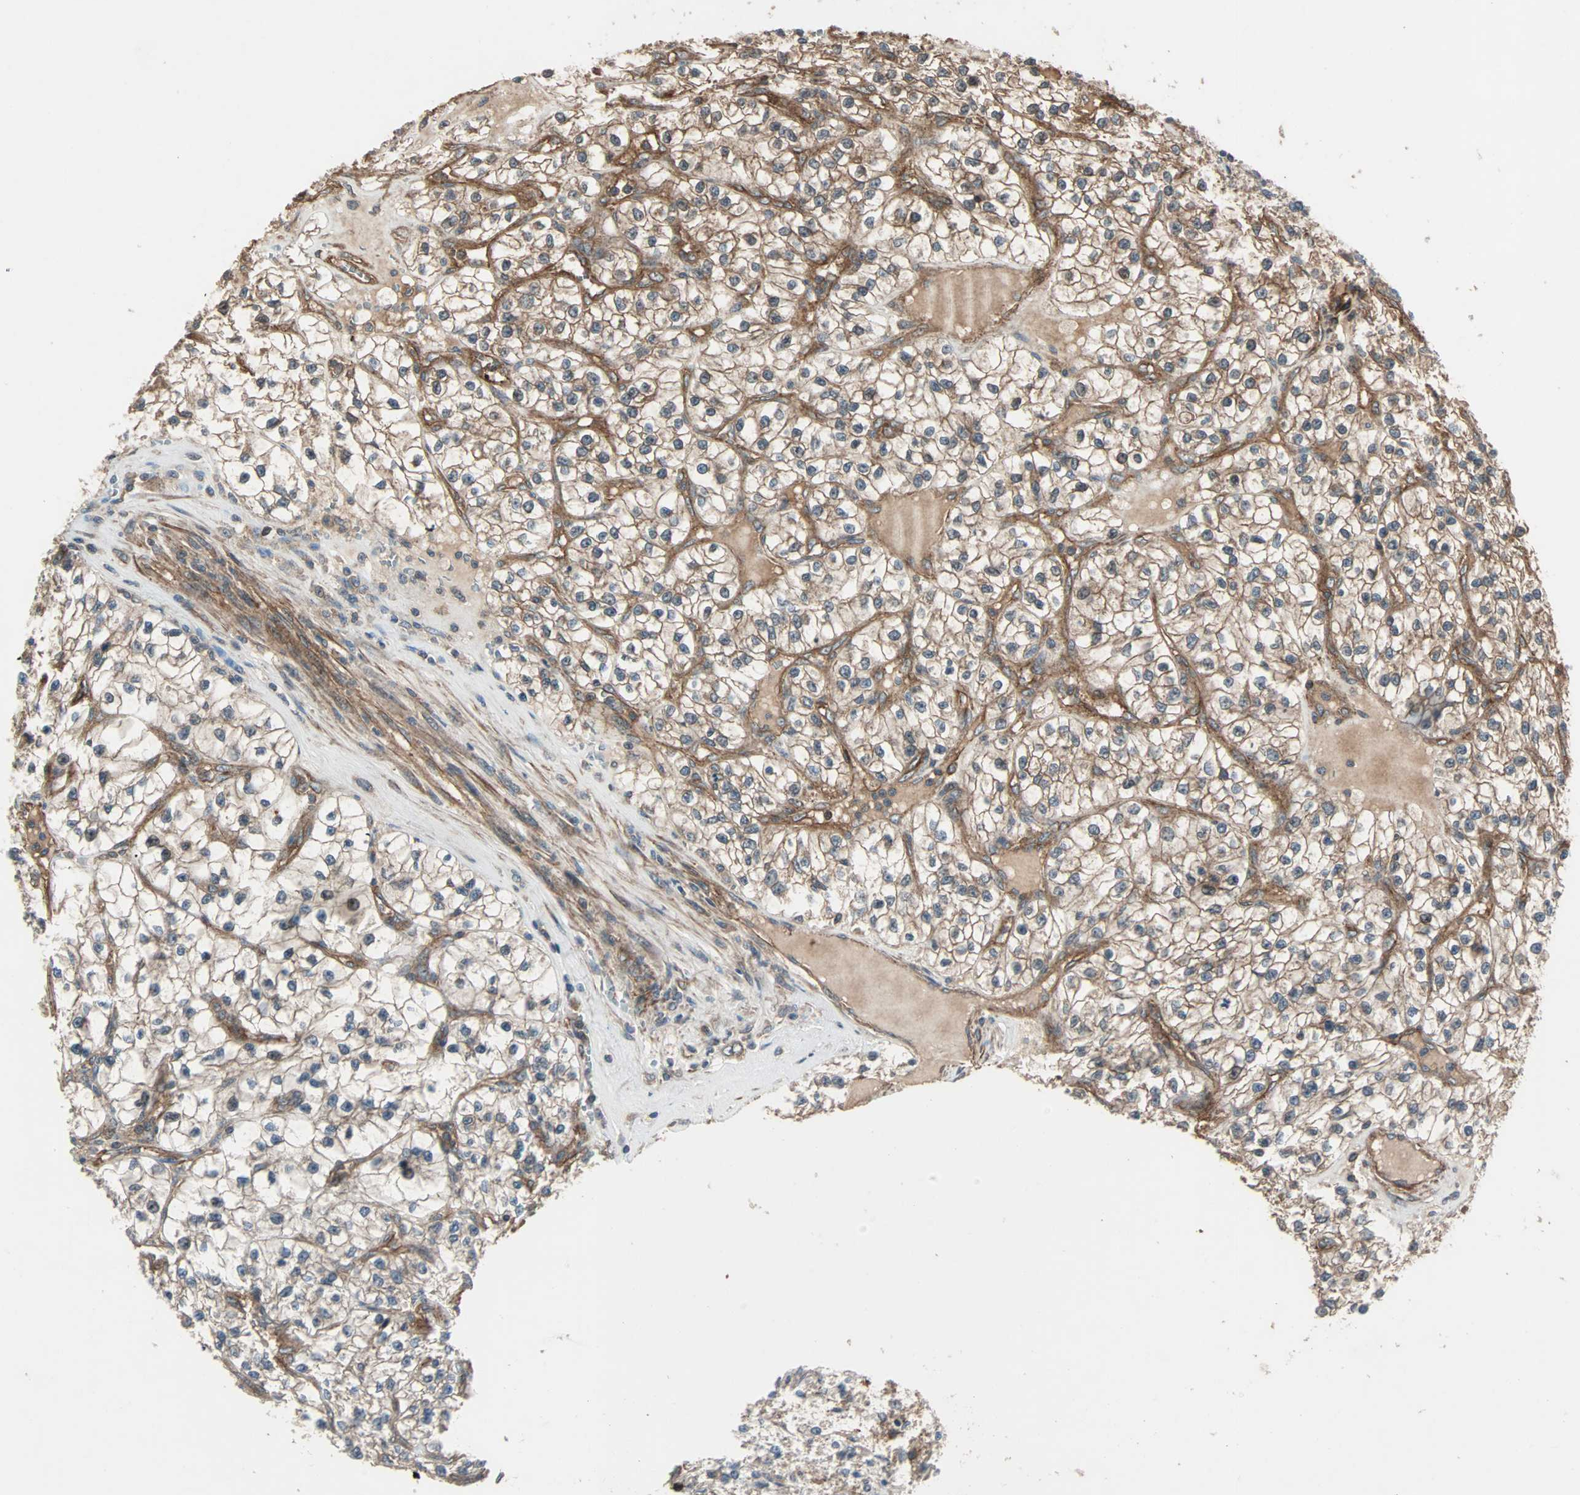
{"staining": {"intensity": "moderate", "quantity": ">75%", "location": "cytoplasmic/membranous"}, "tissue": "renal cancer", "cell_type": "Tumor cells", "image_type": "cancer", "snomed": [{"axis": "morphology", "description": "Adenocarcinoma, NOS"}, {"axis": "topography", "description": "Kidney"}], "caption": "A brown stain labels moderate cytoplasmic/membranous positivity of a protein in human renal cancer tumor cells.", "gene": "GCK", "patient": {"sex": "female", "age": 57}}